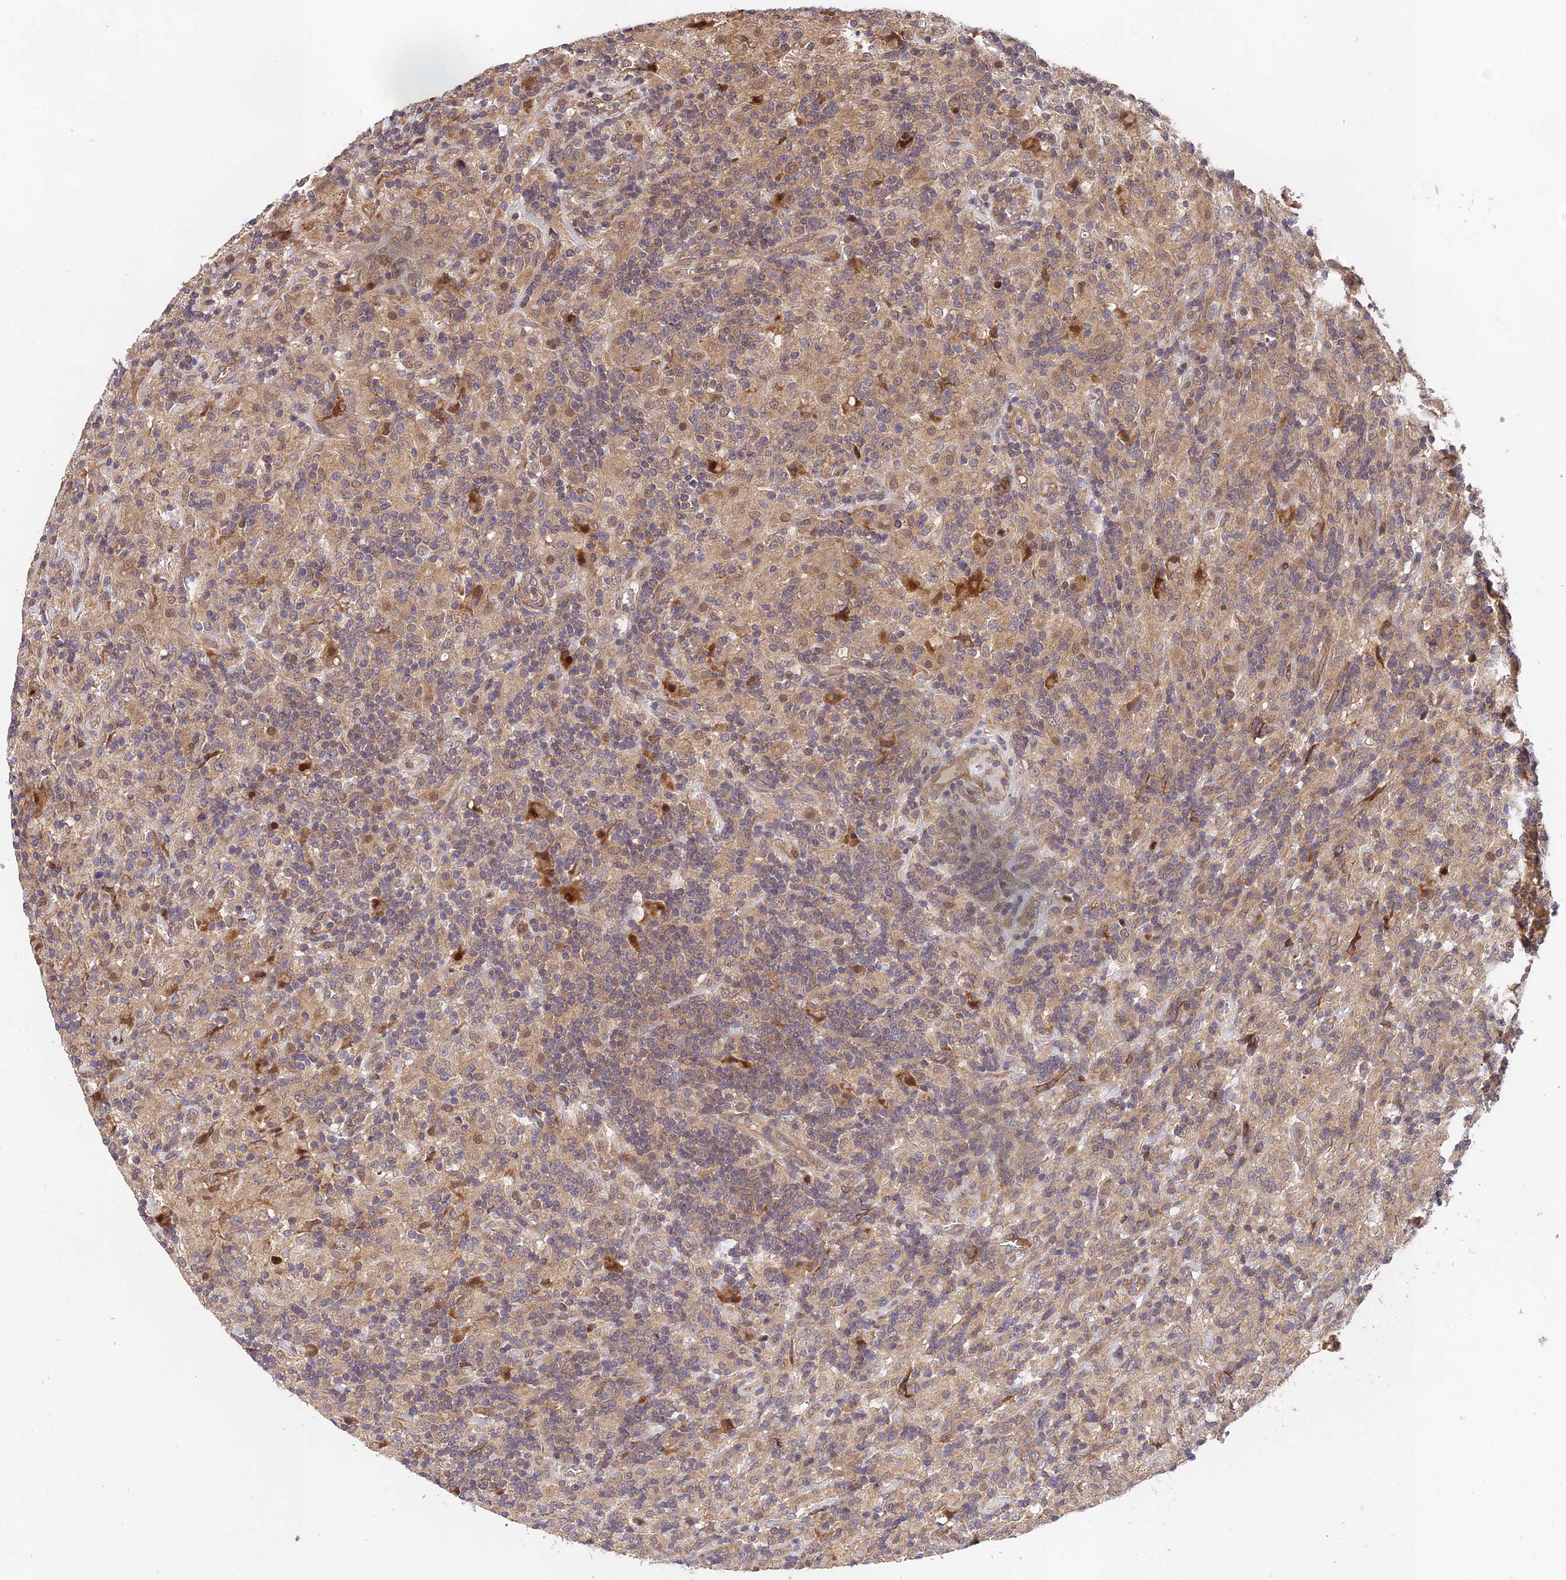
{"staining": {"intensity": "weak", "quantity": ">75%", "location": "cytoplasmic/membranous"}, "tissue": "lymphoma", "cell_type": "Tumor cells", "image_type": "cancer", "snomed": [{"axis": "morphology", "description": "Hodgkin's disease, NOS"}, {"axis": "topography", "description": "Lymph node"}], "caption": "IHC micrograph of Hodgkin's disease stained for a protein (brown), which shows low levels of weak cytoplasmic/membranous expression in approximately >75% of tumor cells.", "gene": "MKKS", "patient": {"sex": "male", "age": 70}}